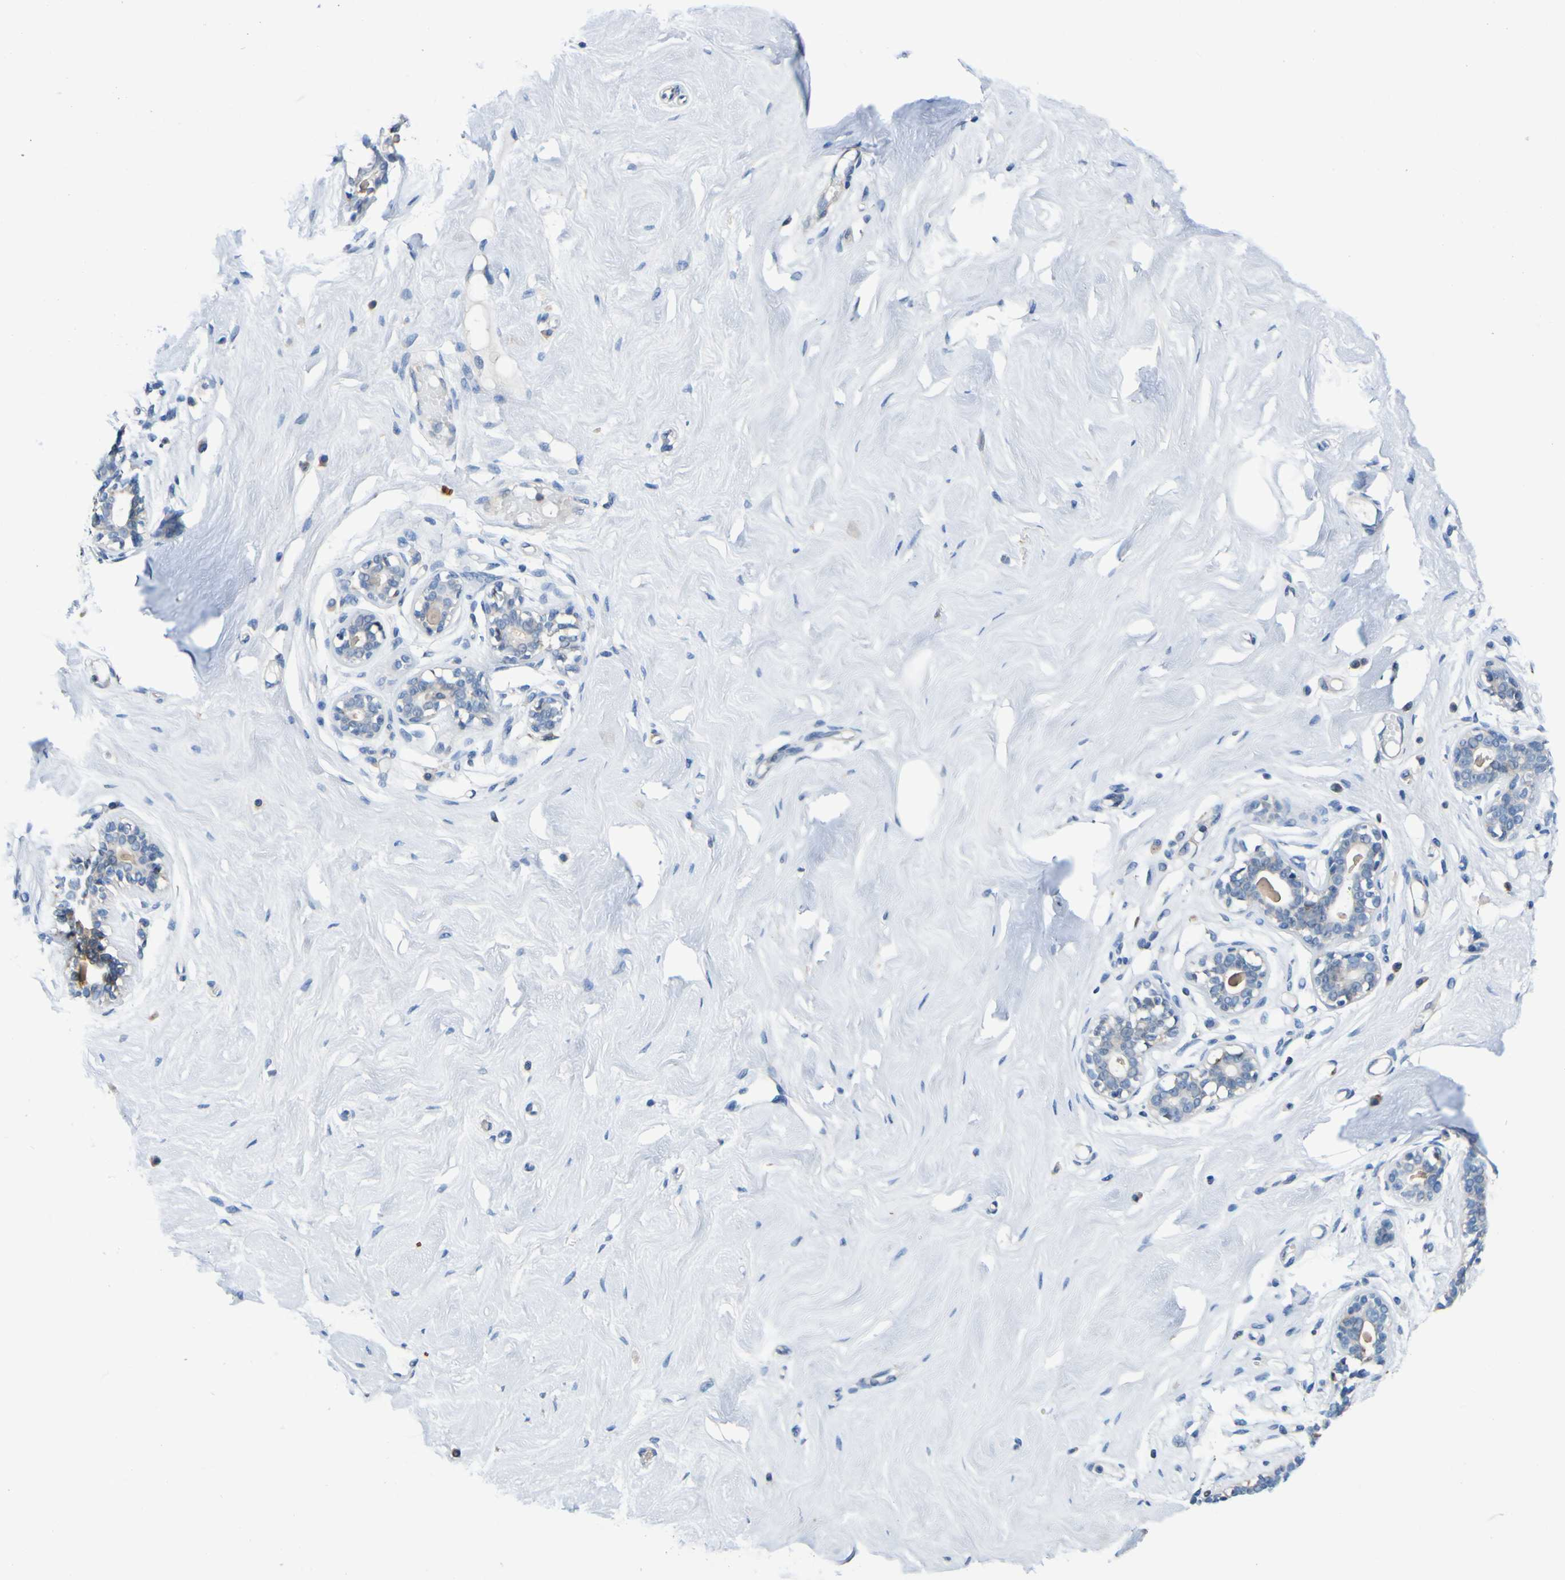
{"staining": {"intensity": "negative", "quantity": "none", "location": "none"}, "tissue": "breast", "cell_type": "Adipocytes", "image_type": "normal", "snomed": [{"axis": "morphology", "description": "Normal tissue, NOS"}, {"axis": "topography", "description": "Breast"}], "caption": "Normal breast was stained to show a protein in brown. There is no significant expression in adipocytes.", "gene": "METAP2", "patient": {"sex": "female", "age": 23}}